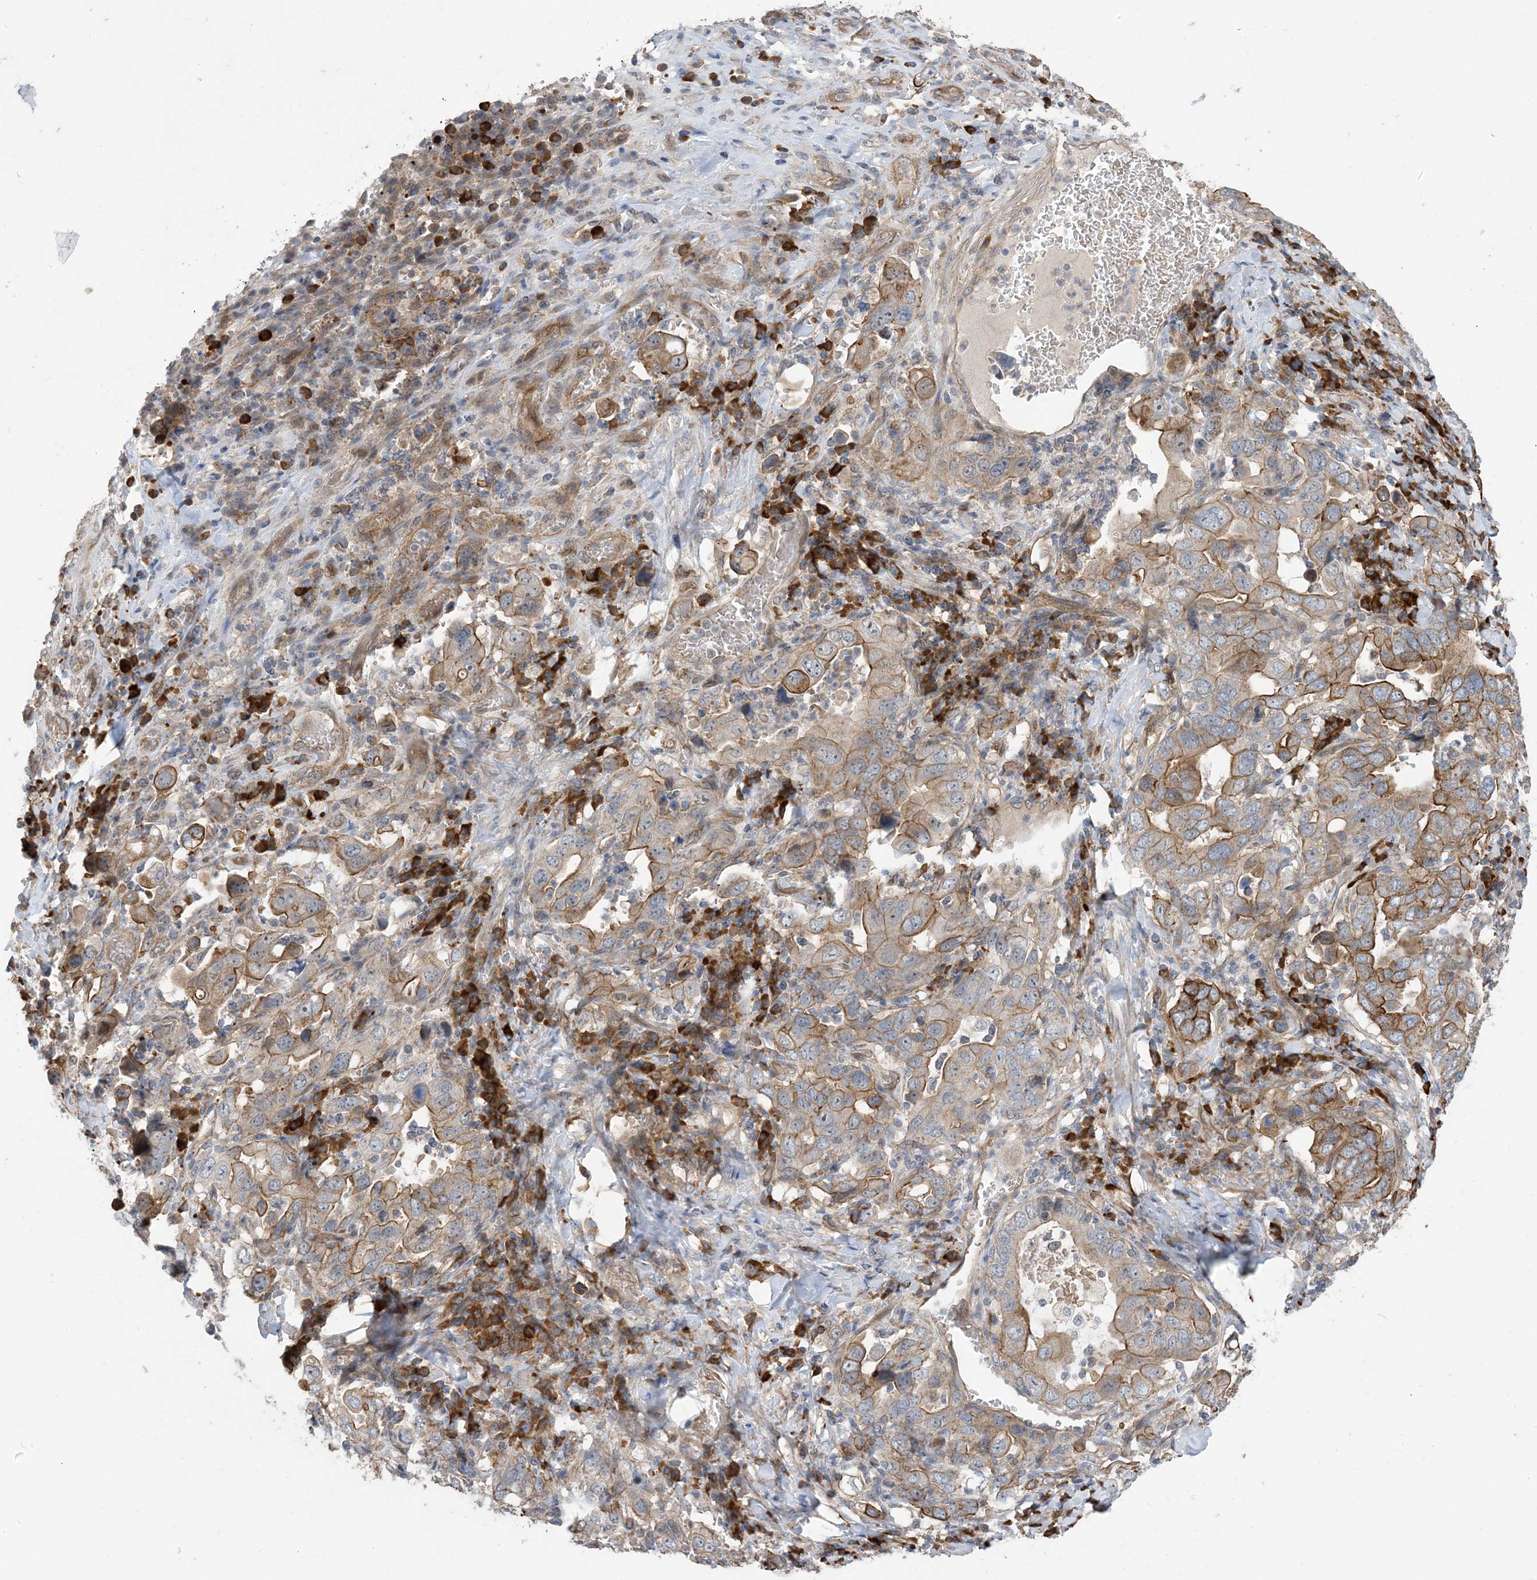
{"staining": {"intensity": "moderate", "quantity": ">75%", "location": "cytoplasmic/membranous"}, "tissue": "stomach cancer", "cell_type": "Tumor cells", "image_type": "cancer", "snomed": [{"axis": "morphology", "description": "Adenocarcinoma, NOS"}, {"axis": "topography", "description": "Stomach, upper"}], "caption": "Stomach cancer stained with DAB IHC reveals medium levels of moderate cytoplasmic/membranous staining in approximately >75% of tumor cells. The staining is performed using DAB (3,3'-diaminobenzidine) brown chromogen to label protein expression. The nuclei are counter-stained blue using hematoxylin.", "gene": "AOC1", "patient": {"sex": "male", "age": 62}}